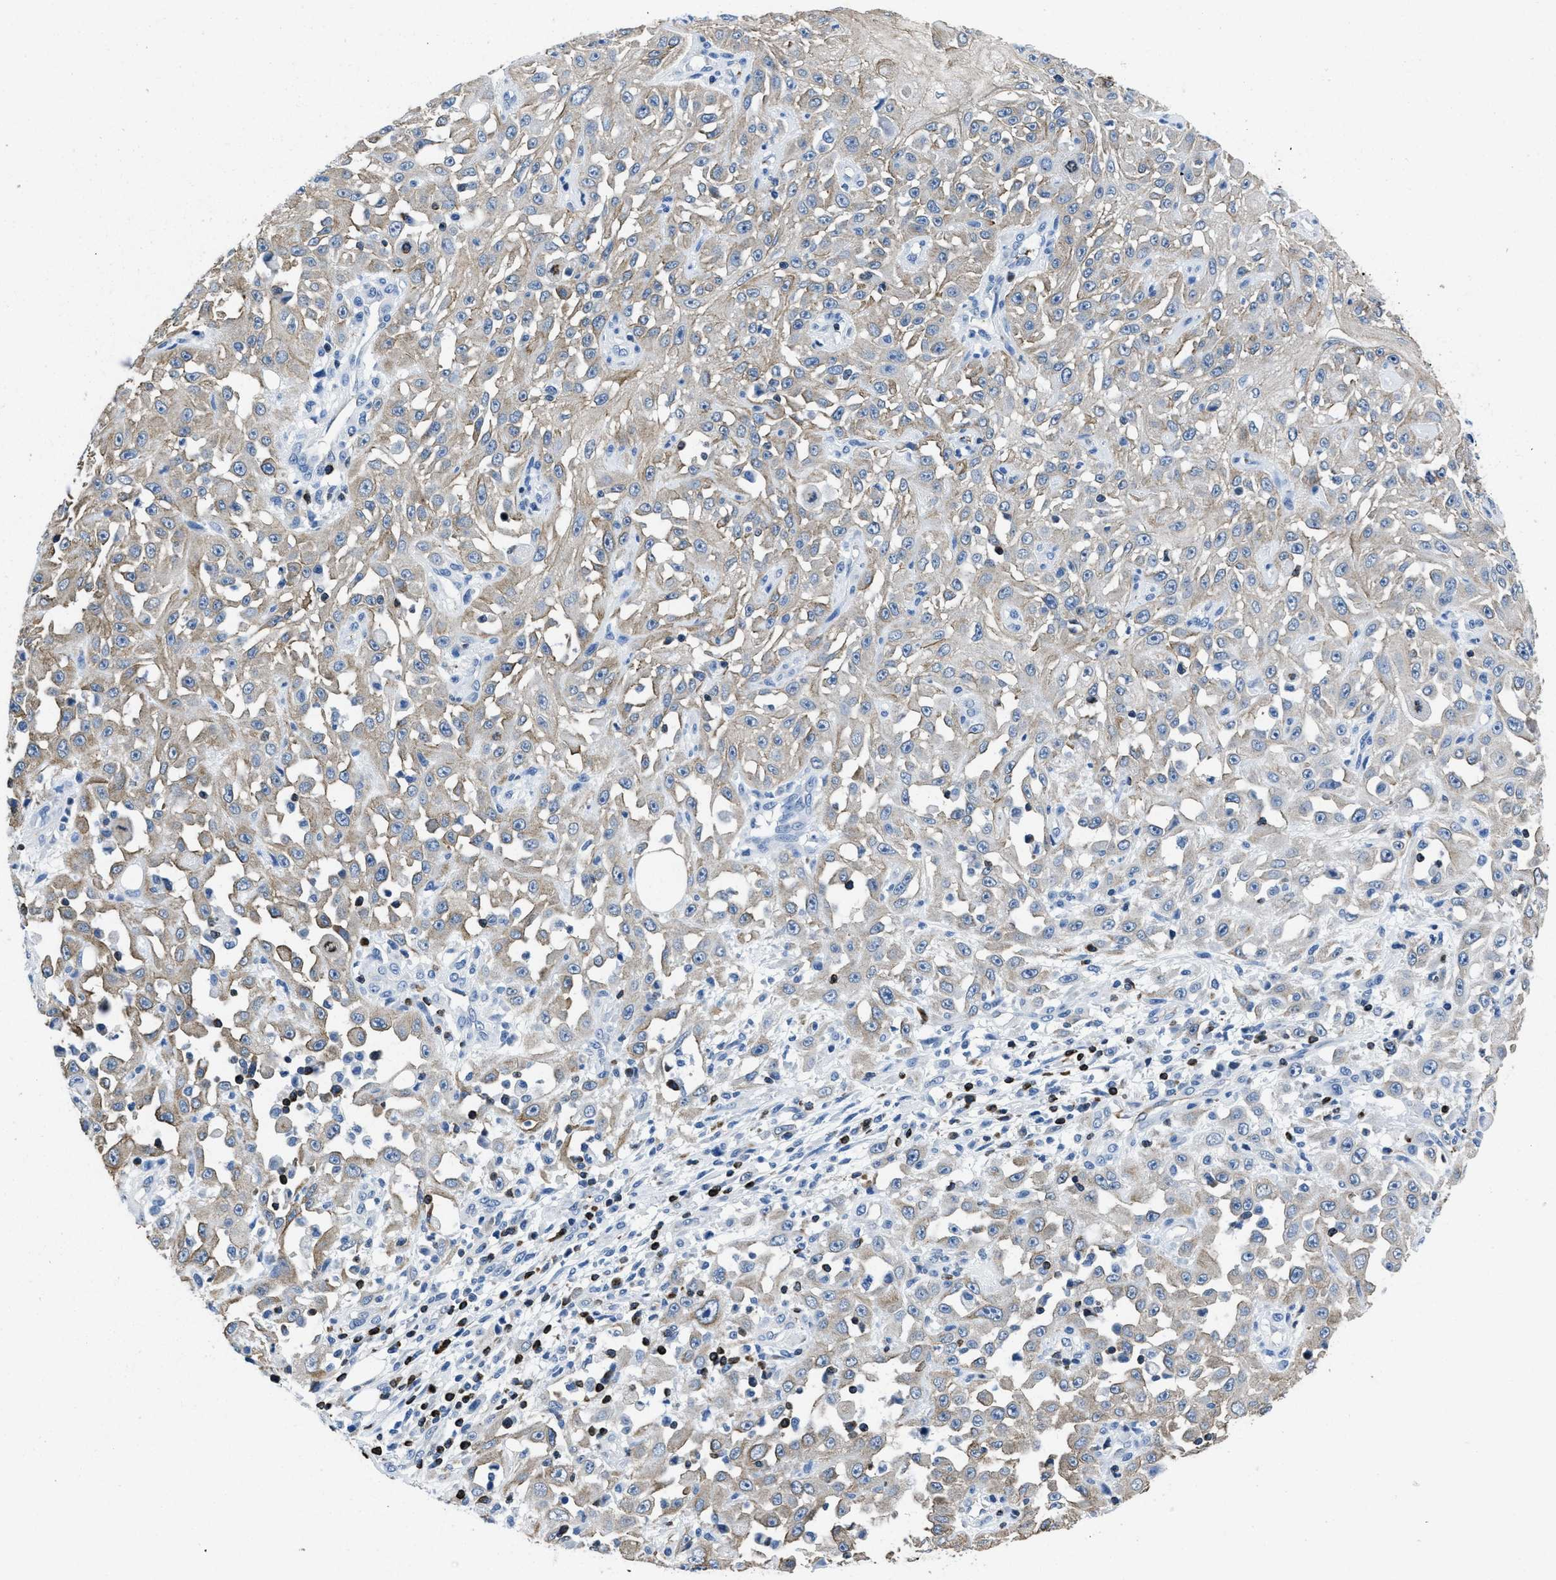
{"staining": {"intensity": "weak", "quantity": "25%-75%", "location": "cytoplasmic/membranous"}, "tissue": "skin cancer", "cell_type": "Tumor cells", "image_type": "cancer", "snomed": [{"axis": "morphology", "description": "Squamous cell carcinoma, NOS"}, {"axis": "morphology", "description": "Squamous cell carcinoma, metastatic, NOS"}, {"axis": "topography", "description": "Skin"}, {"axis": "topography", "description": "Lymph node"}], "caption": "IHC image of neoplastic tissue: skin squamous cell carcinoma stained using immunohistochemistry demonstrates low levels of weak protein expression localized specifically in the cytoplasmic/membranous of tumor cells, appearing as a cytoplasmic/membranous brown color.", "gene": "ITGA3", "patient": {"sex": "male", "age": 75}}